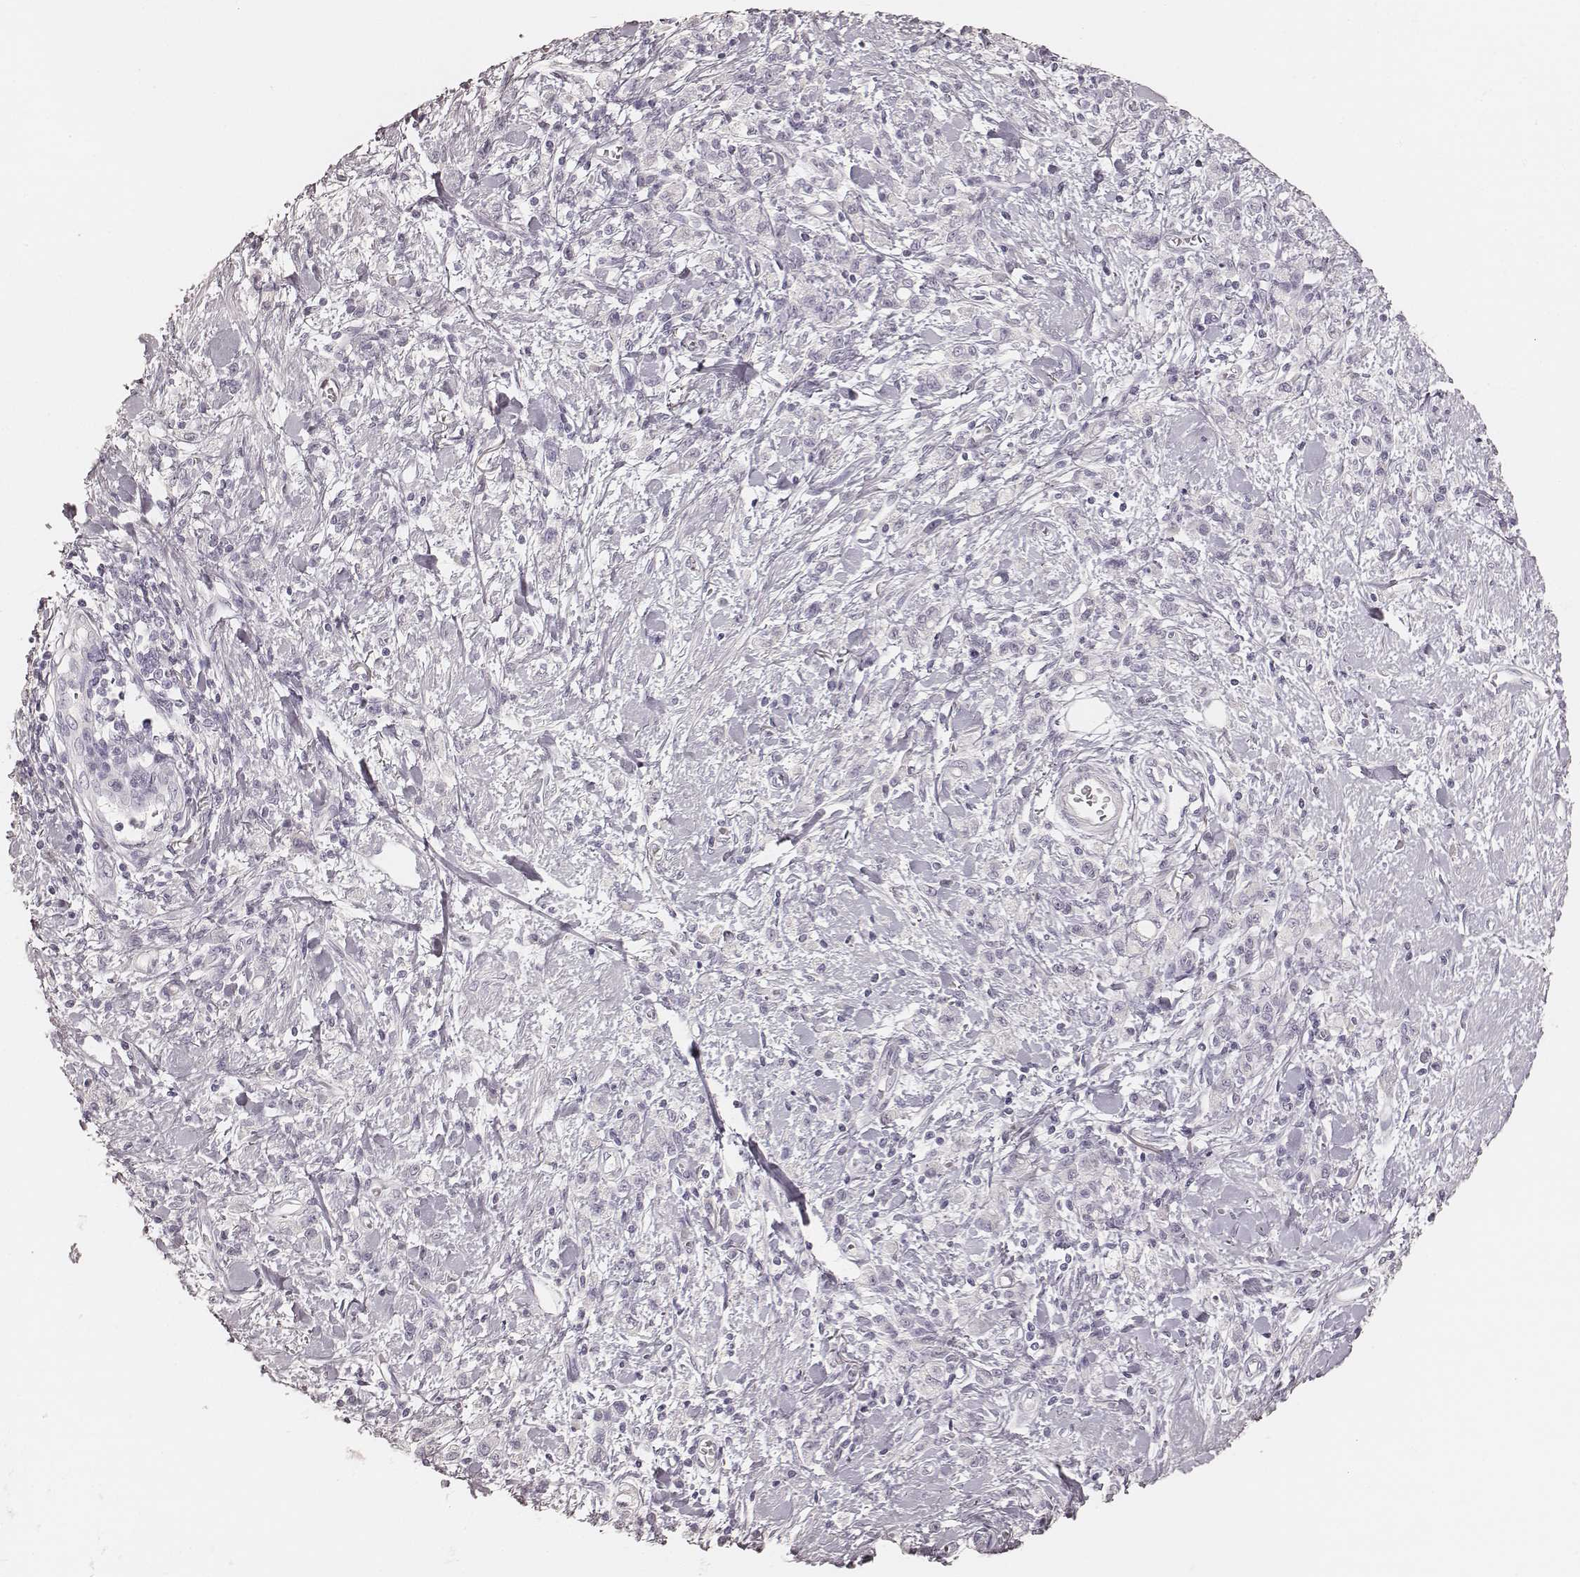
{"staining": {"intensity": "negative", "quantity": "none", "location": "none"}, "tissue": "stomach cancer", "cell_type": "Tumor cells", "image_type": "cancer", "snomed": [{"axis": "morphology", "description": "Adenocarcinoma, NOS"}, {"axis": "topography", "description": "Stomach"}], "caption": "Immunohistochemical staining of human stomach adenocarcinoma displays no significant positivity in tumor cells. (DAB (3,3'-diaminobenzidine) immunohistochemistry visualized using brightfield microscopy, high magnification).", "gene": "KRT26", "patient": {"sex": "male", "age": 77}}